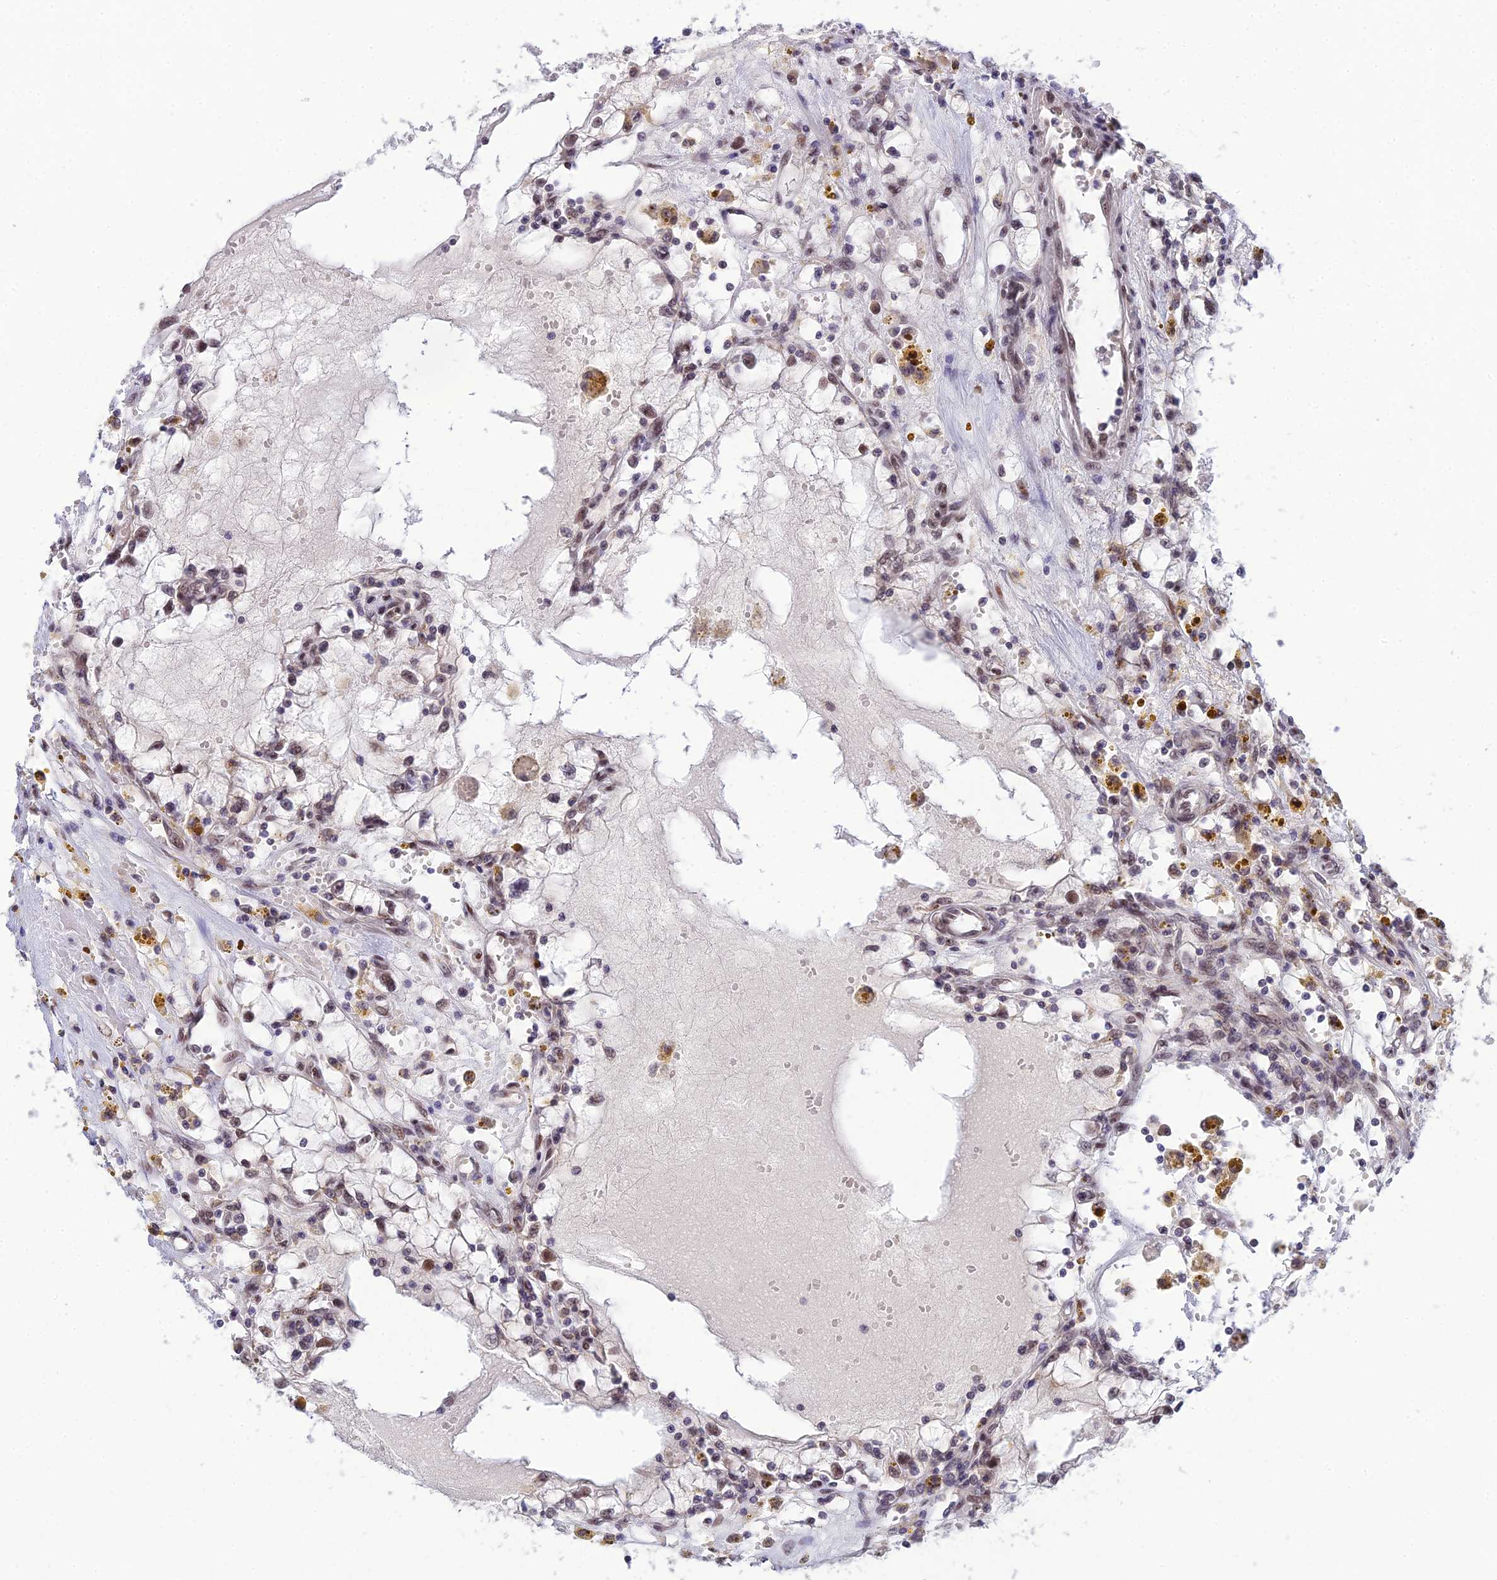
{"staining": {"intensity": "weak", "quantity": "25%-75%", "location": "nuclear"}, "tissue": "renal cancer", "cell_type": "Tumor cells", "image_type": "cancer", "snomed": [{"axis": "morphology", "description": "Adenocarcinoma, NOS"}, {"axis": "topography", "description": "Kidney"}], "caption": "High-power microscopy captured an IHC photomicrograph of renal cancer, revealing weak nuclear positivity in about 25%-75% of tumor cells.", "gene": "C2orf49", "patient": {"sex": "male", "age": 56}}